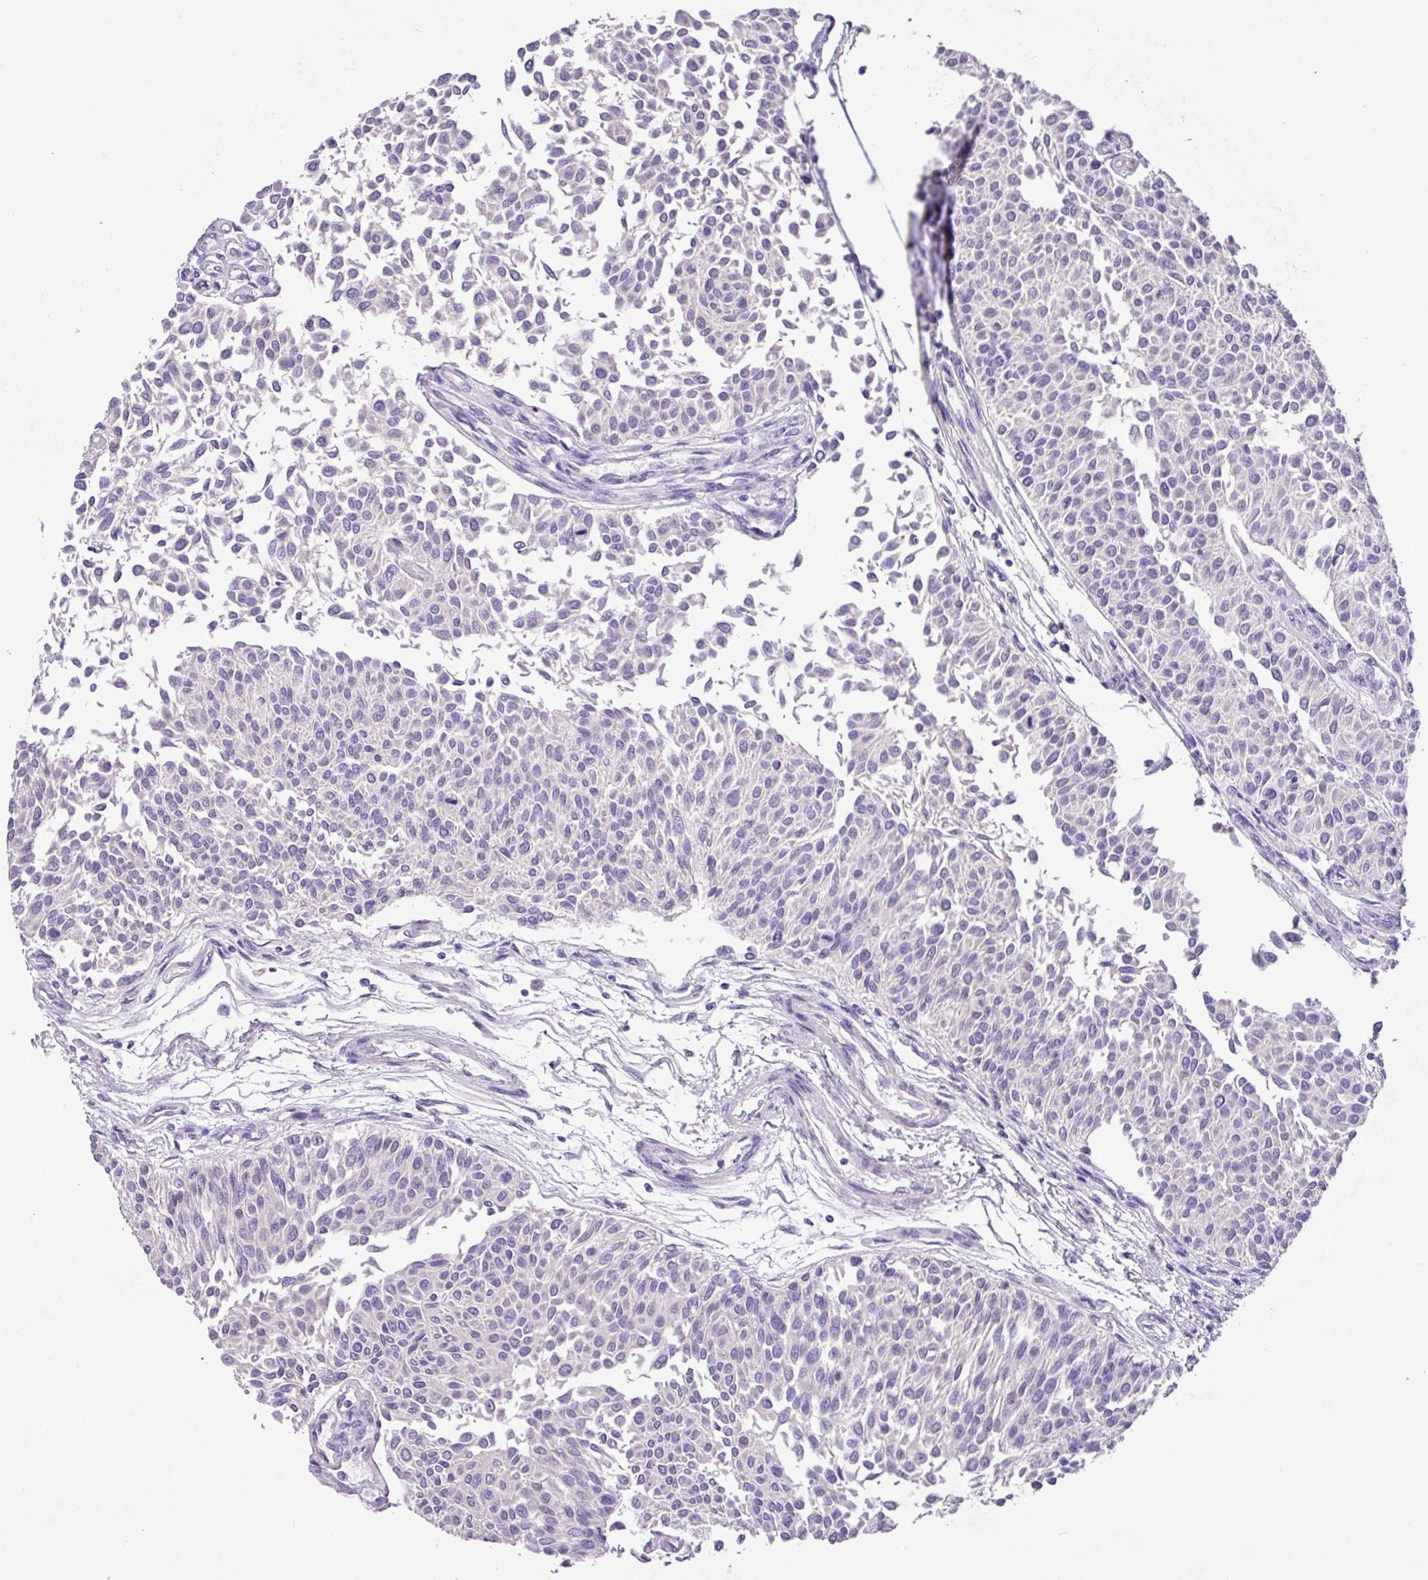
{"staining": {"intensity": "negative", "quantity": "none", "location": "none"}, "tissue": "urothelial cancer", "cell_type": "Tumor cells", "image_type": "cancer", "snomed": [{"axis": "morphology", "description": "Urothelial carcinoma, NOS"}, {"axis": "topography", "description": "Urinary bladder"}], "caption": "IHC image of neoplastic tissue: urothelial cancer stained with DAB (3,3'-diaminobenzidine) exhibits no significant protein positivity in tumor cells.", "gene": "PAX8", "patient": {"sex": "male", "age": 55}}